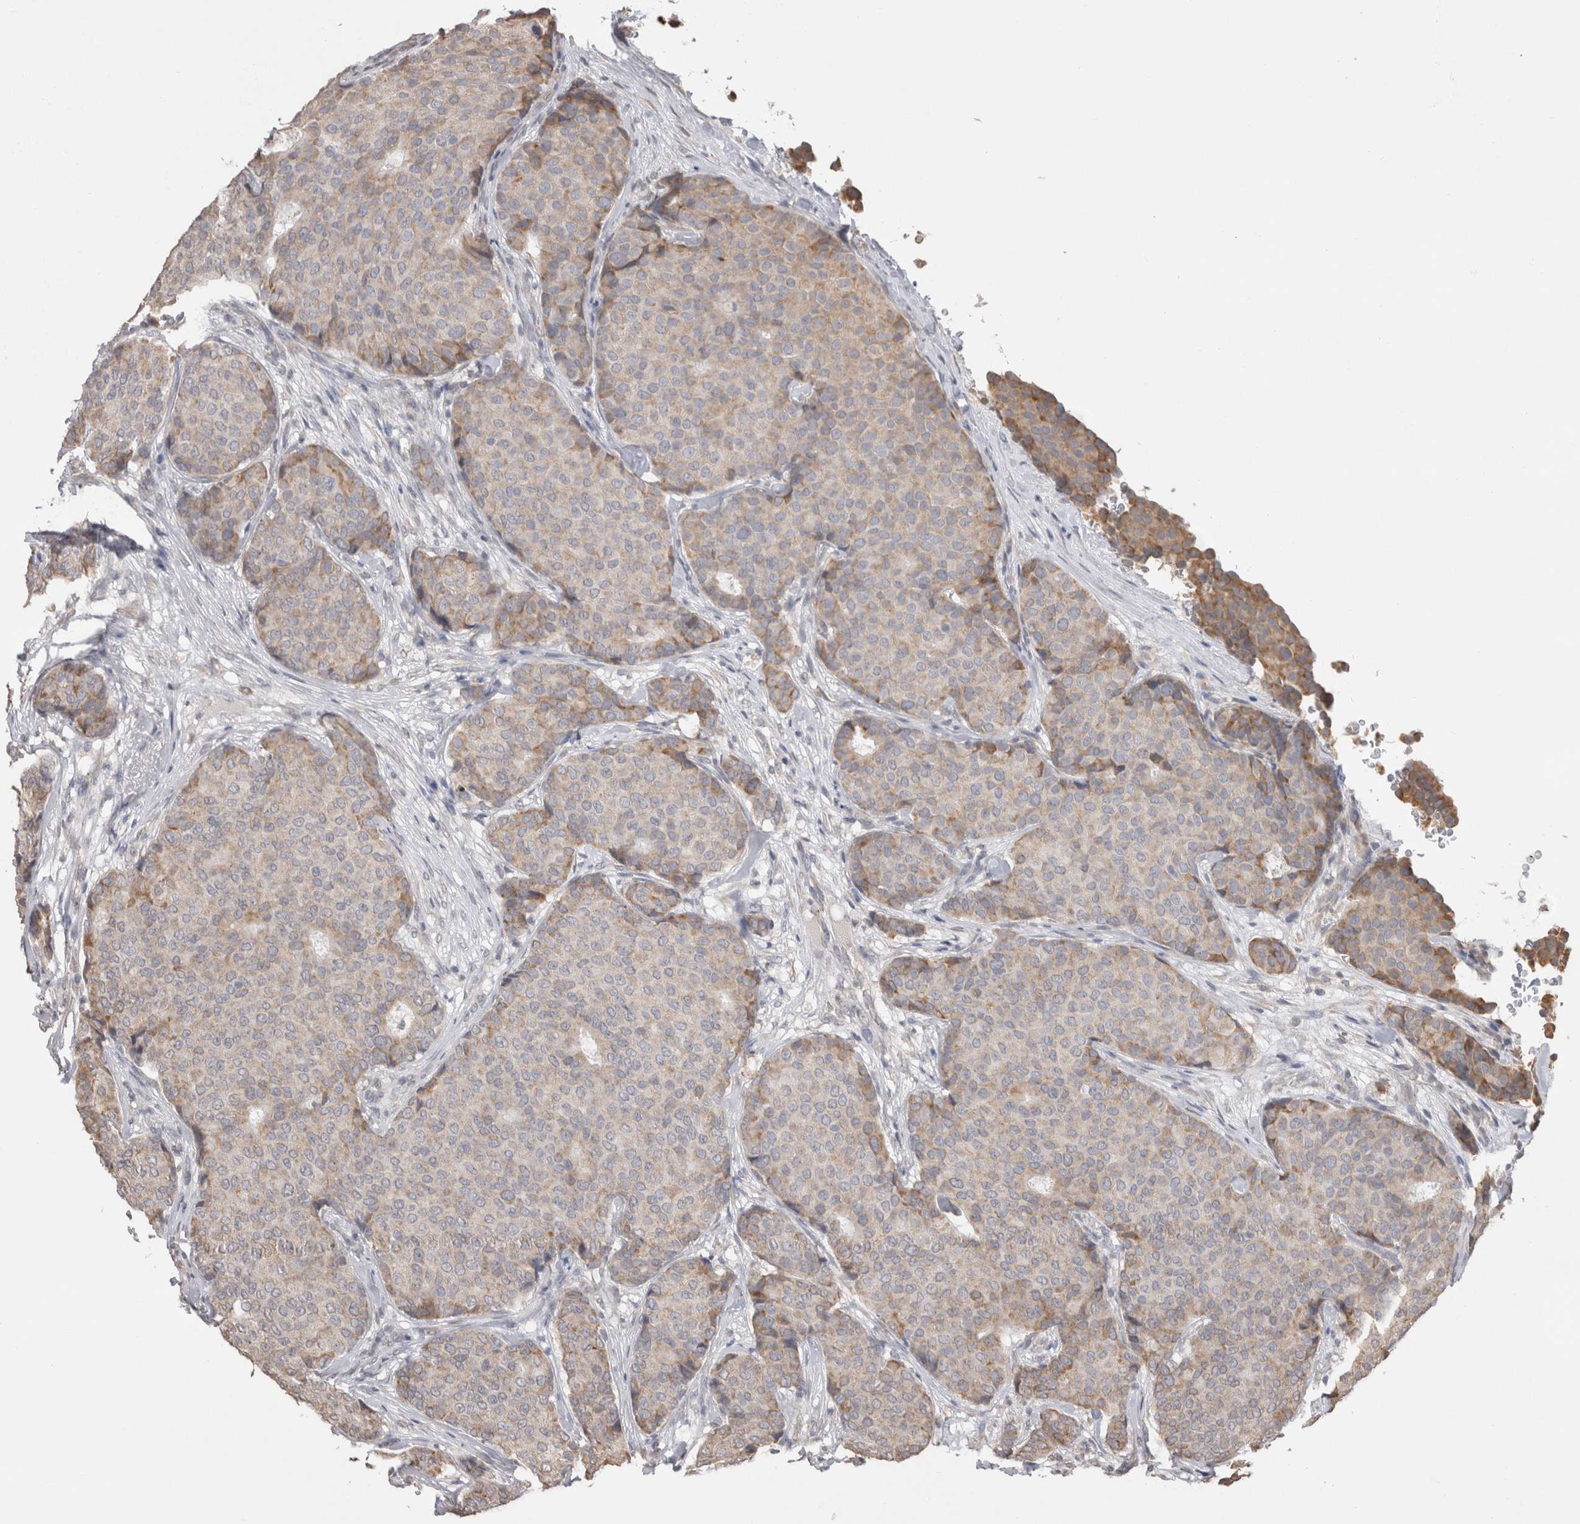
{"staining": {"intensity": "moderate", "quantity": "<25%", "location": "cytoplasmic/membranous"}, "tissue": "breast cancer", "cell_type": "Tumor cells", "image_type": "cancer", "snomed": [{"axis": "morphology", "description": "Duct carcinoma"}, {"axis": "topography", "description": "Breast"}], "caption": "IHC photomicrograph of intraductal carcinoma (breast) stained for a protein (brown), which demonstrates low levels of moderate cytoplasmic/membranous positivity in about <25% of tumor cells.", "gene": "NOMO1", "patient": {"sex": "female", "age": 75}}